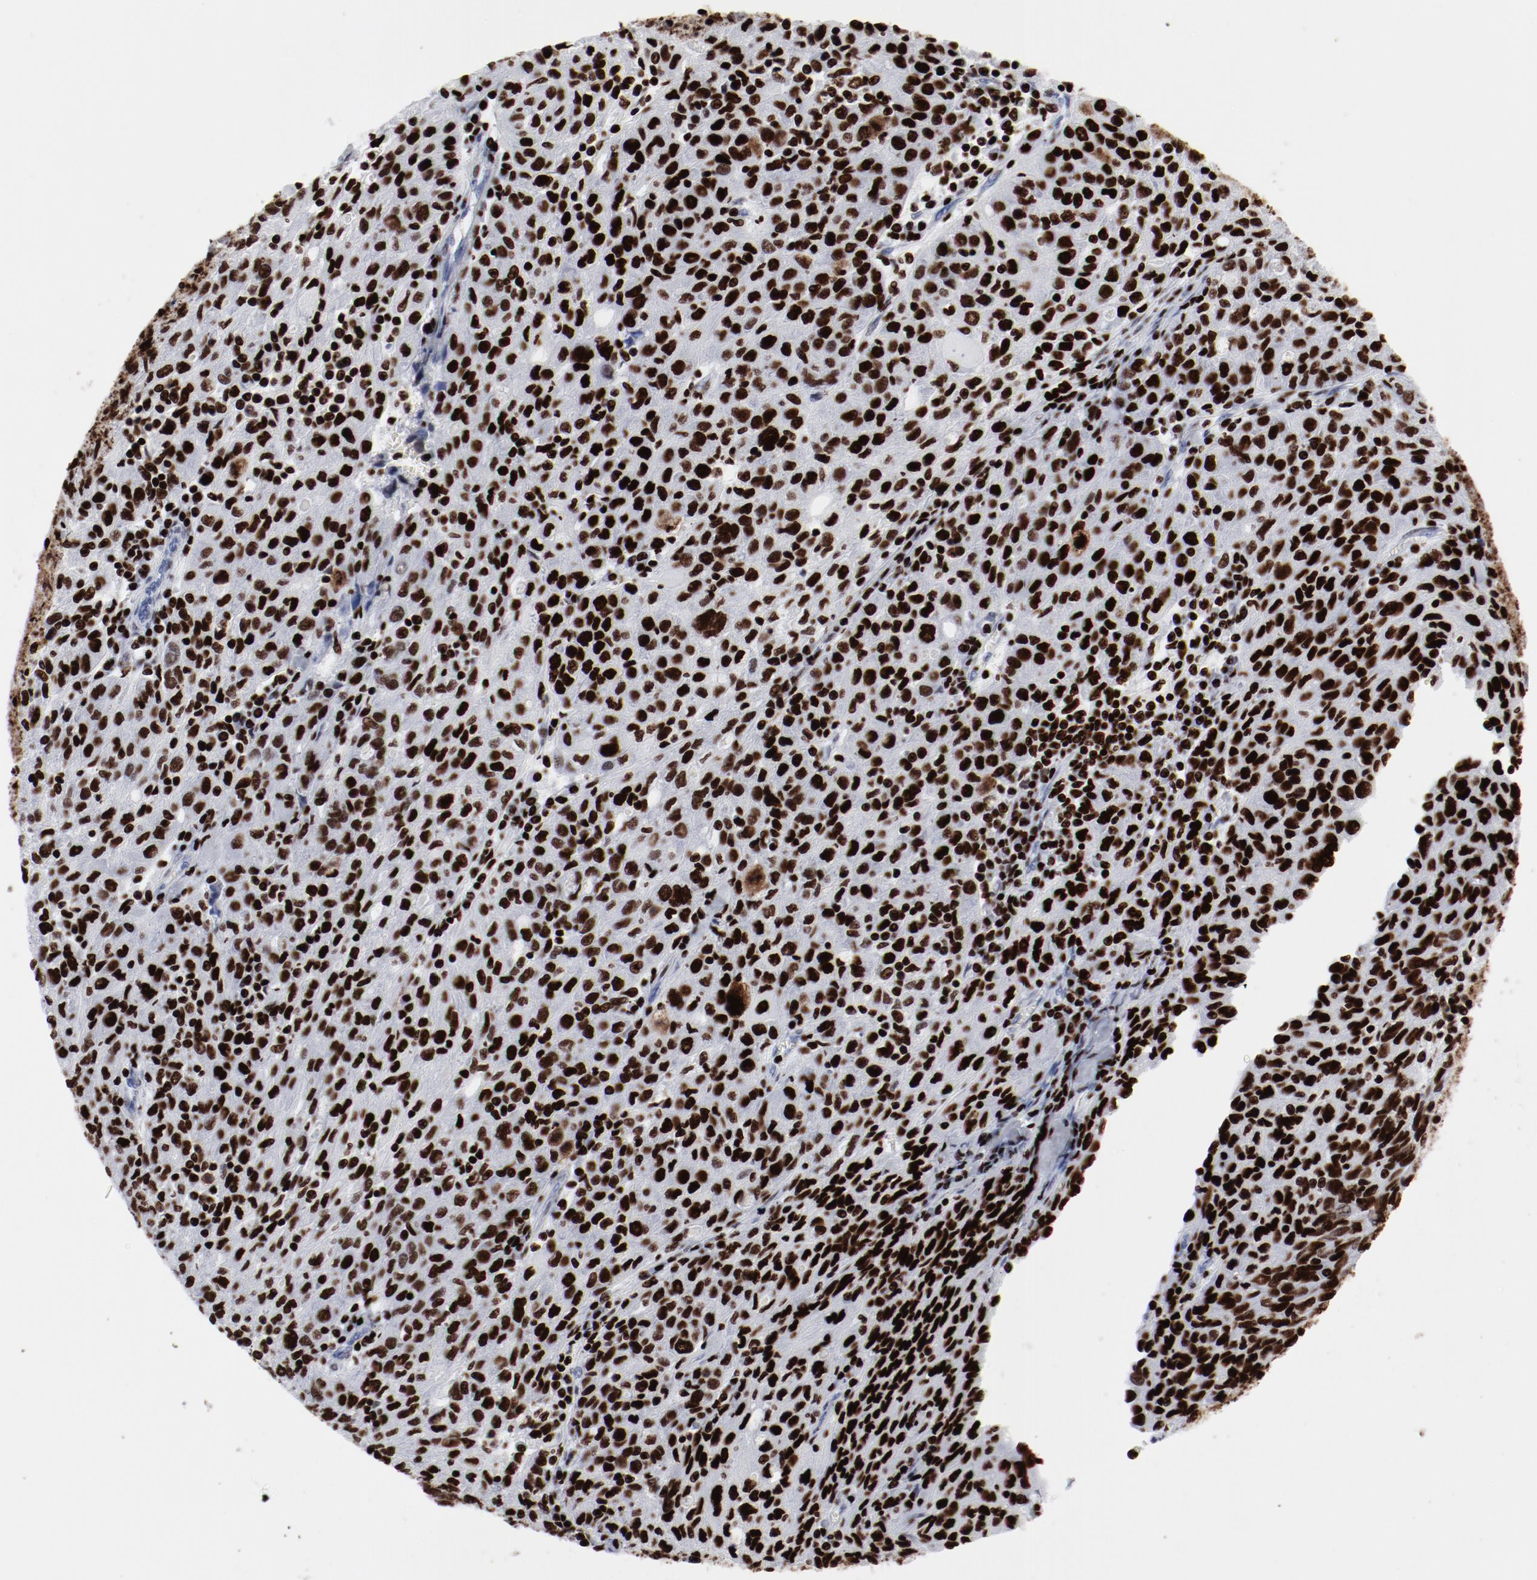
{"staining": {"intensity": "strong", "quantity": ">75%", "location": "nuclear"}, "tissue": "ovarian cancer", "cell_type": "Tumor cells", "image_type": "cancer", "snomed": [{"axis": "morphology", "description": "Carcinoma, endometroid"}, {"axis": "topography", "description": "Ovary"}], "caption": "Immunohistochemistry (IHC) of human ovarian cancer (endometroid carcinoma) demonstrates high levels of strong nuclear positivity in approximately >75% of tumor cells.", "gene": "SMARCC2", "patient": {"sex": "female", "age": 50}}